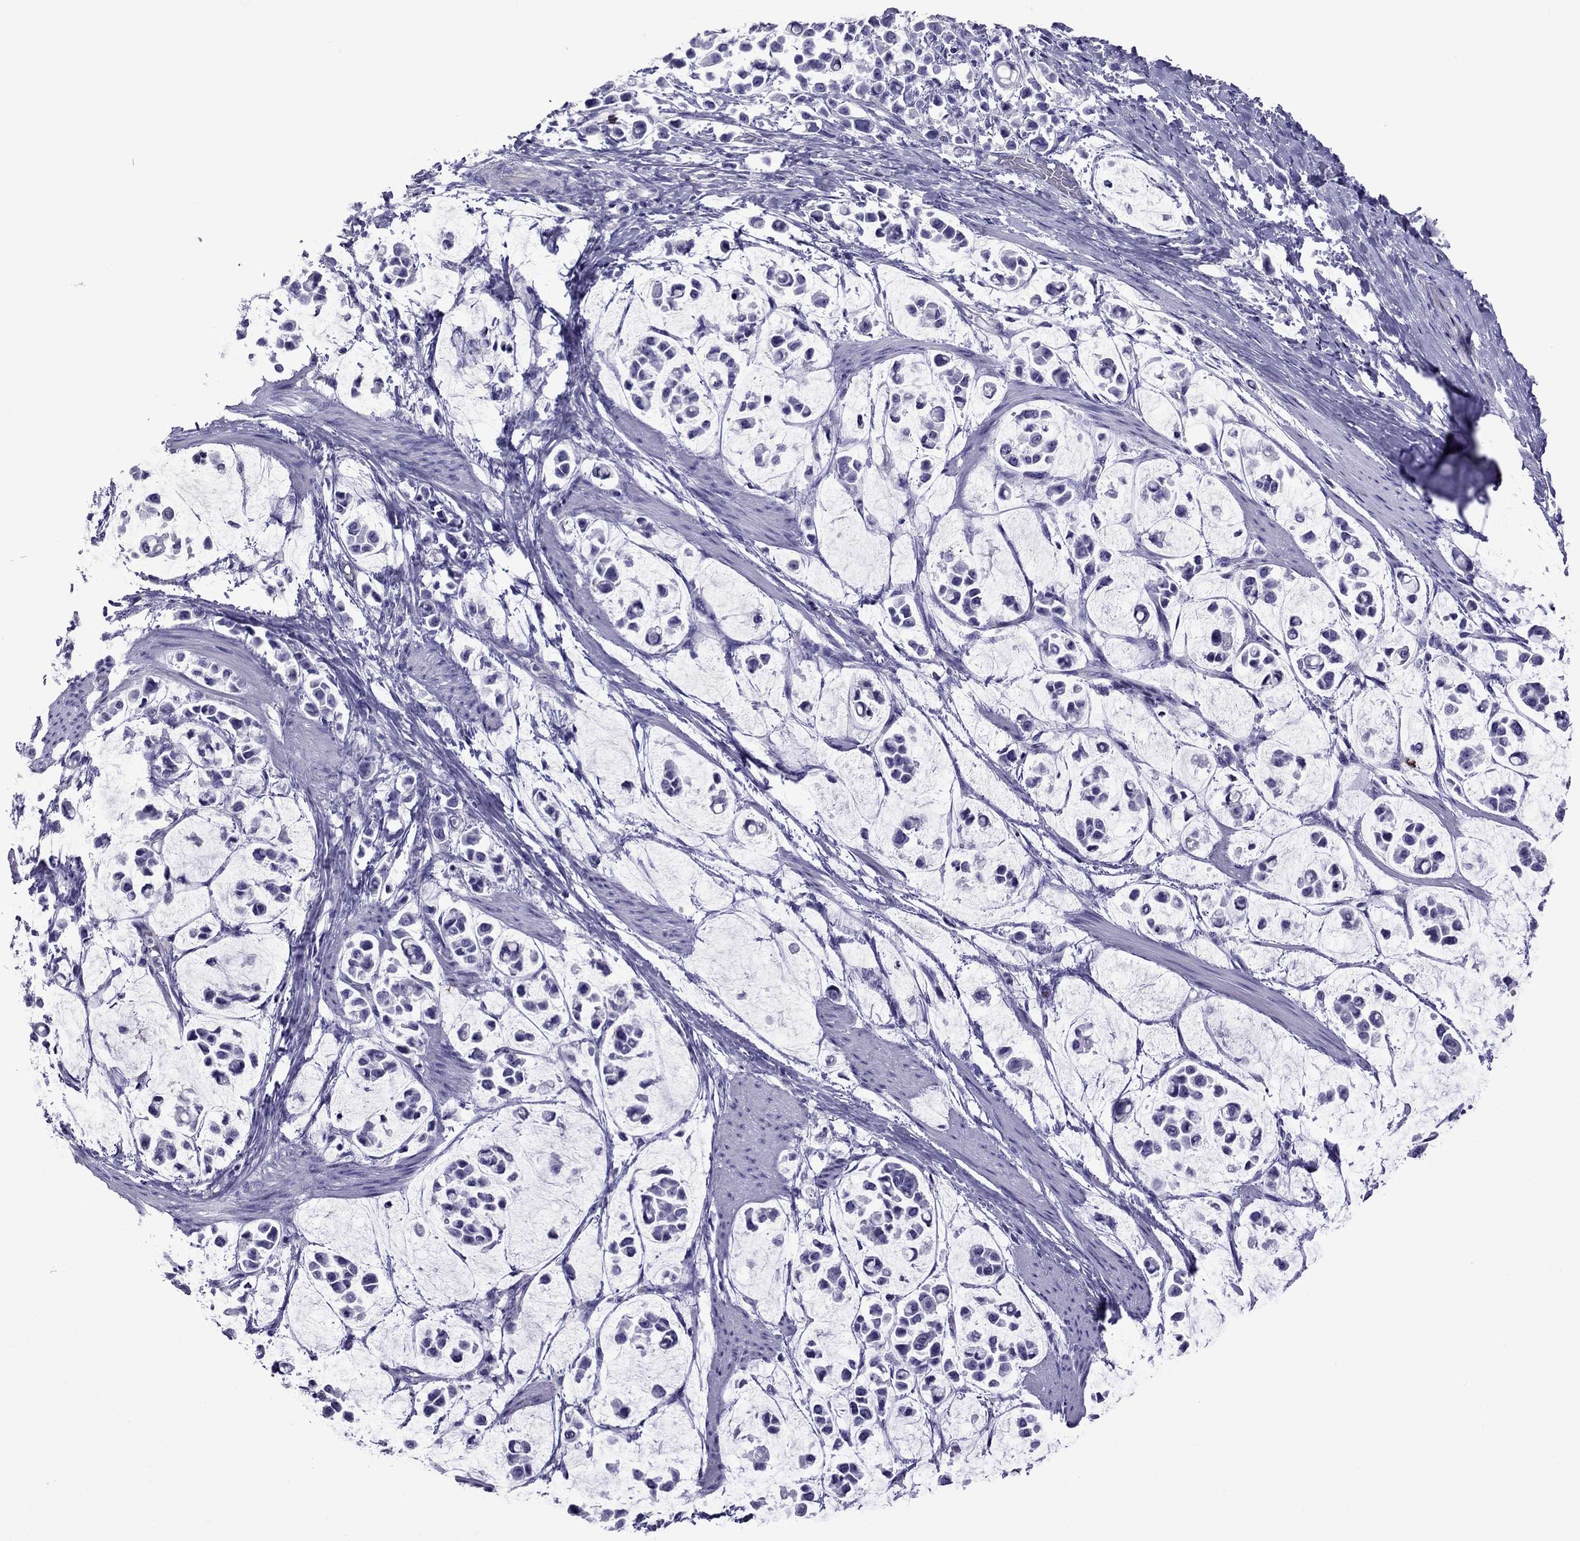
{"staining": {"intensity": "negative", "quantity": "none", "location": "none"}, "tissue": "stomach cancer", "cell_type": "Tumor cells", "image_type": "cancer", "snomed": [{"axis": "morphology", "description": "Adenocarcinoma, NOS"}, {"axis": "topography", "description": "Stomach"}], "caption": "Immunohistochemistry (IHC) of stomach cancer (adenocarcinoma) reveals no positivity in tumor cells.", "gene": "MYL11", "patient": {"sex": "male", "age": 82}}